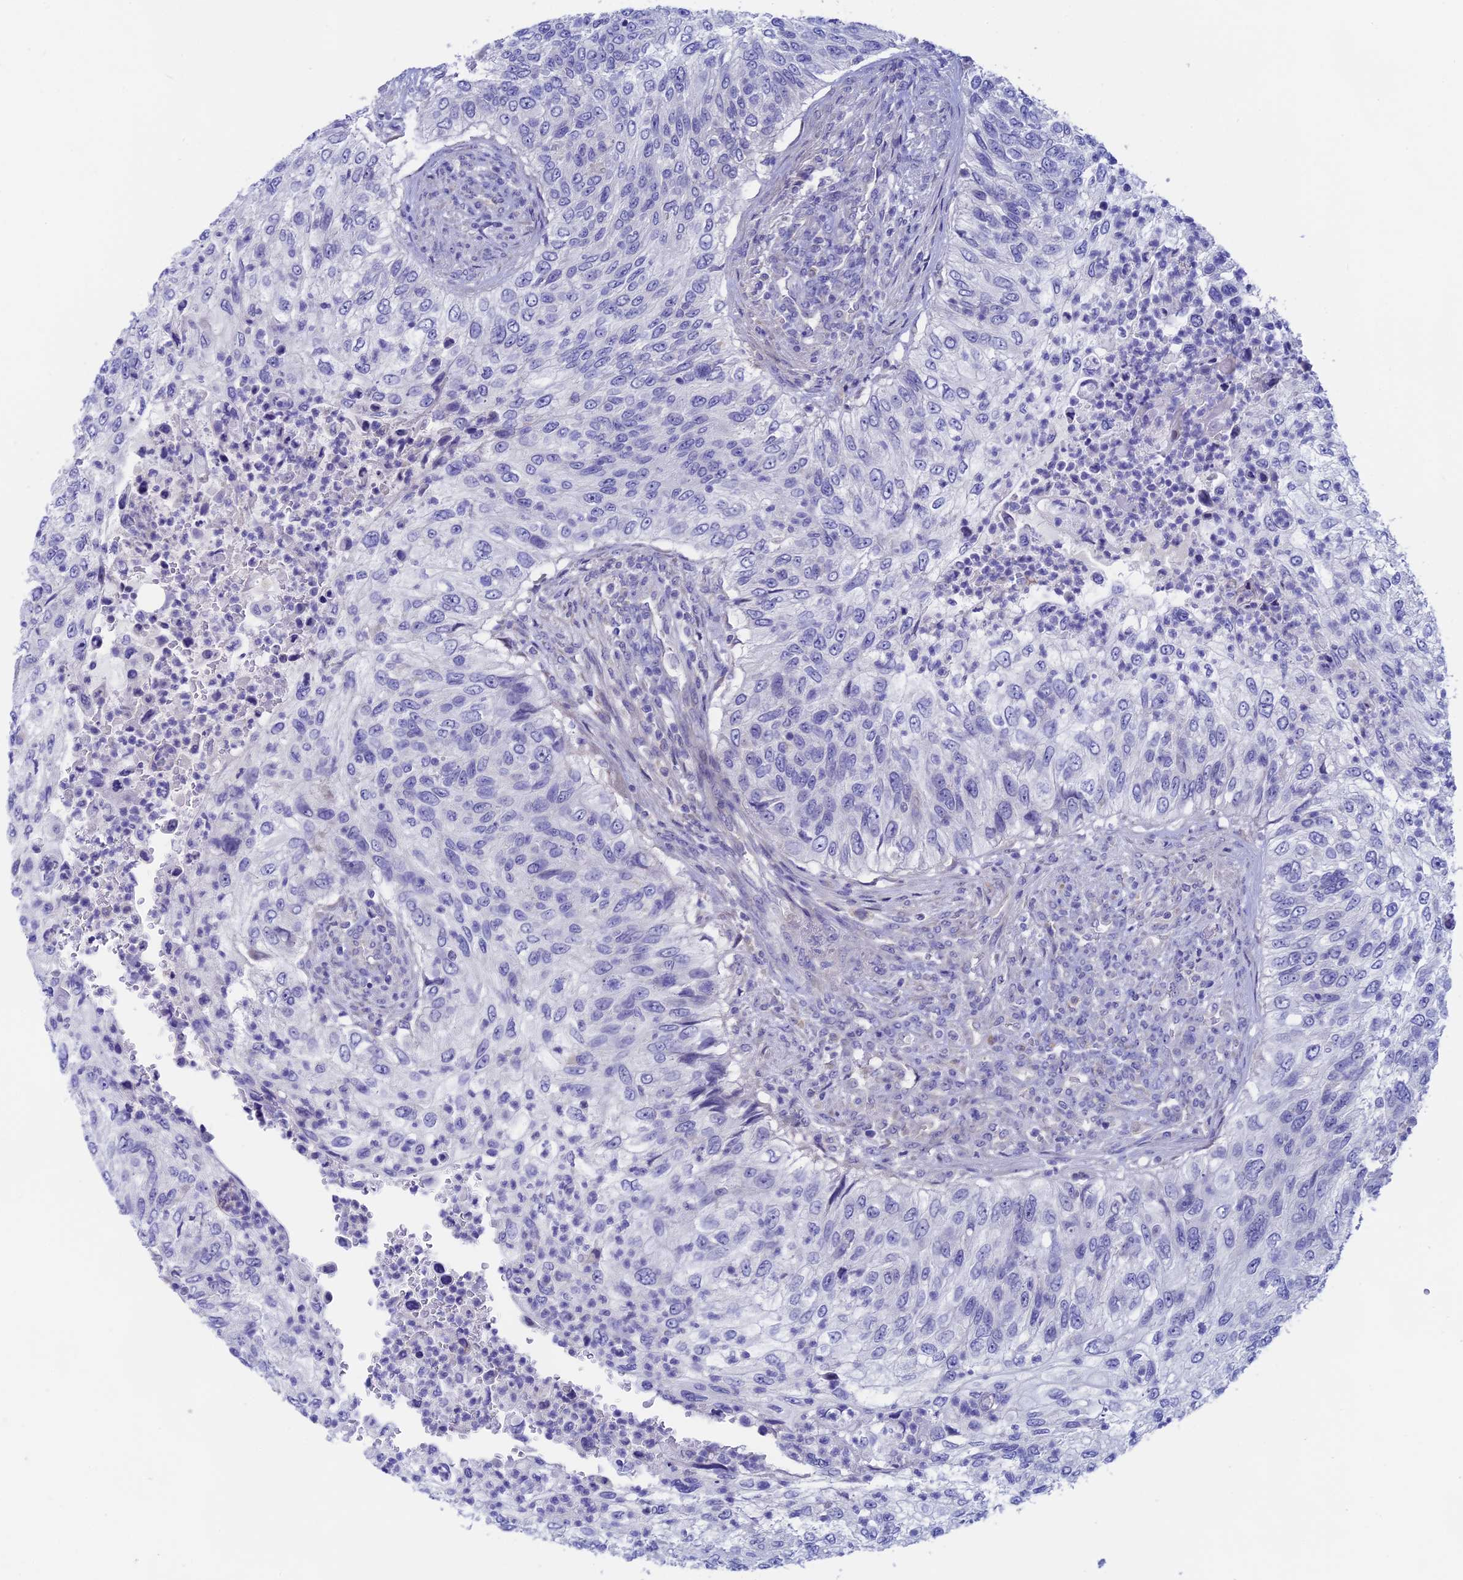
{"staining": {"intensity": "negative", "quantity": "none", "location": "none"}, "tissue": "urothelial cancer", "cell_type": "Tumor cells", "image_type": "cancer", "snomed": [{"axis": "morphology", "description": "Urothelial carcinoma, High grade"}, {"axis": "topography", "description": "Urinary bladder"}], "caption": "Immunohistochemistry of human urothelial cancer reveals no staining in tumor cells.", "gene": "GLB1L", "patient": {"sex": "female", "age": 60}}